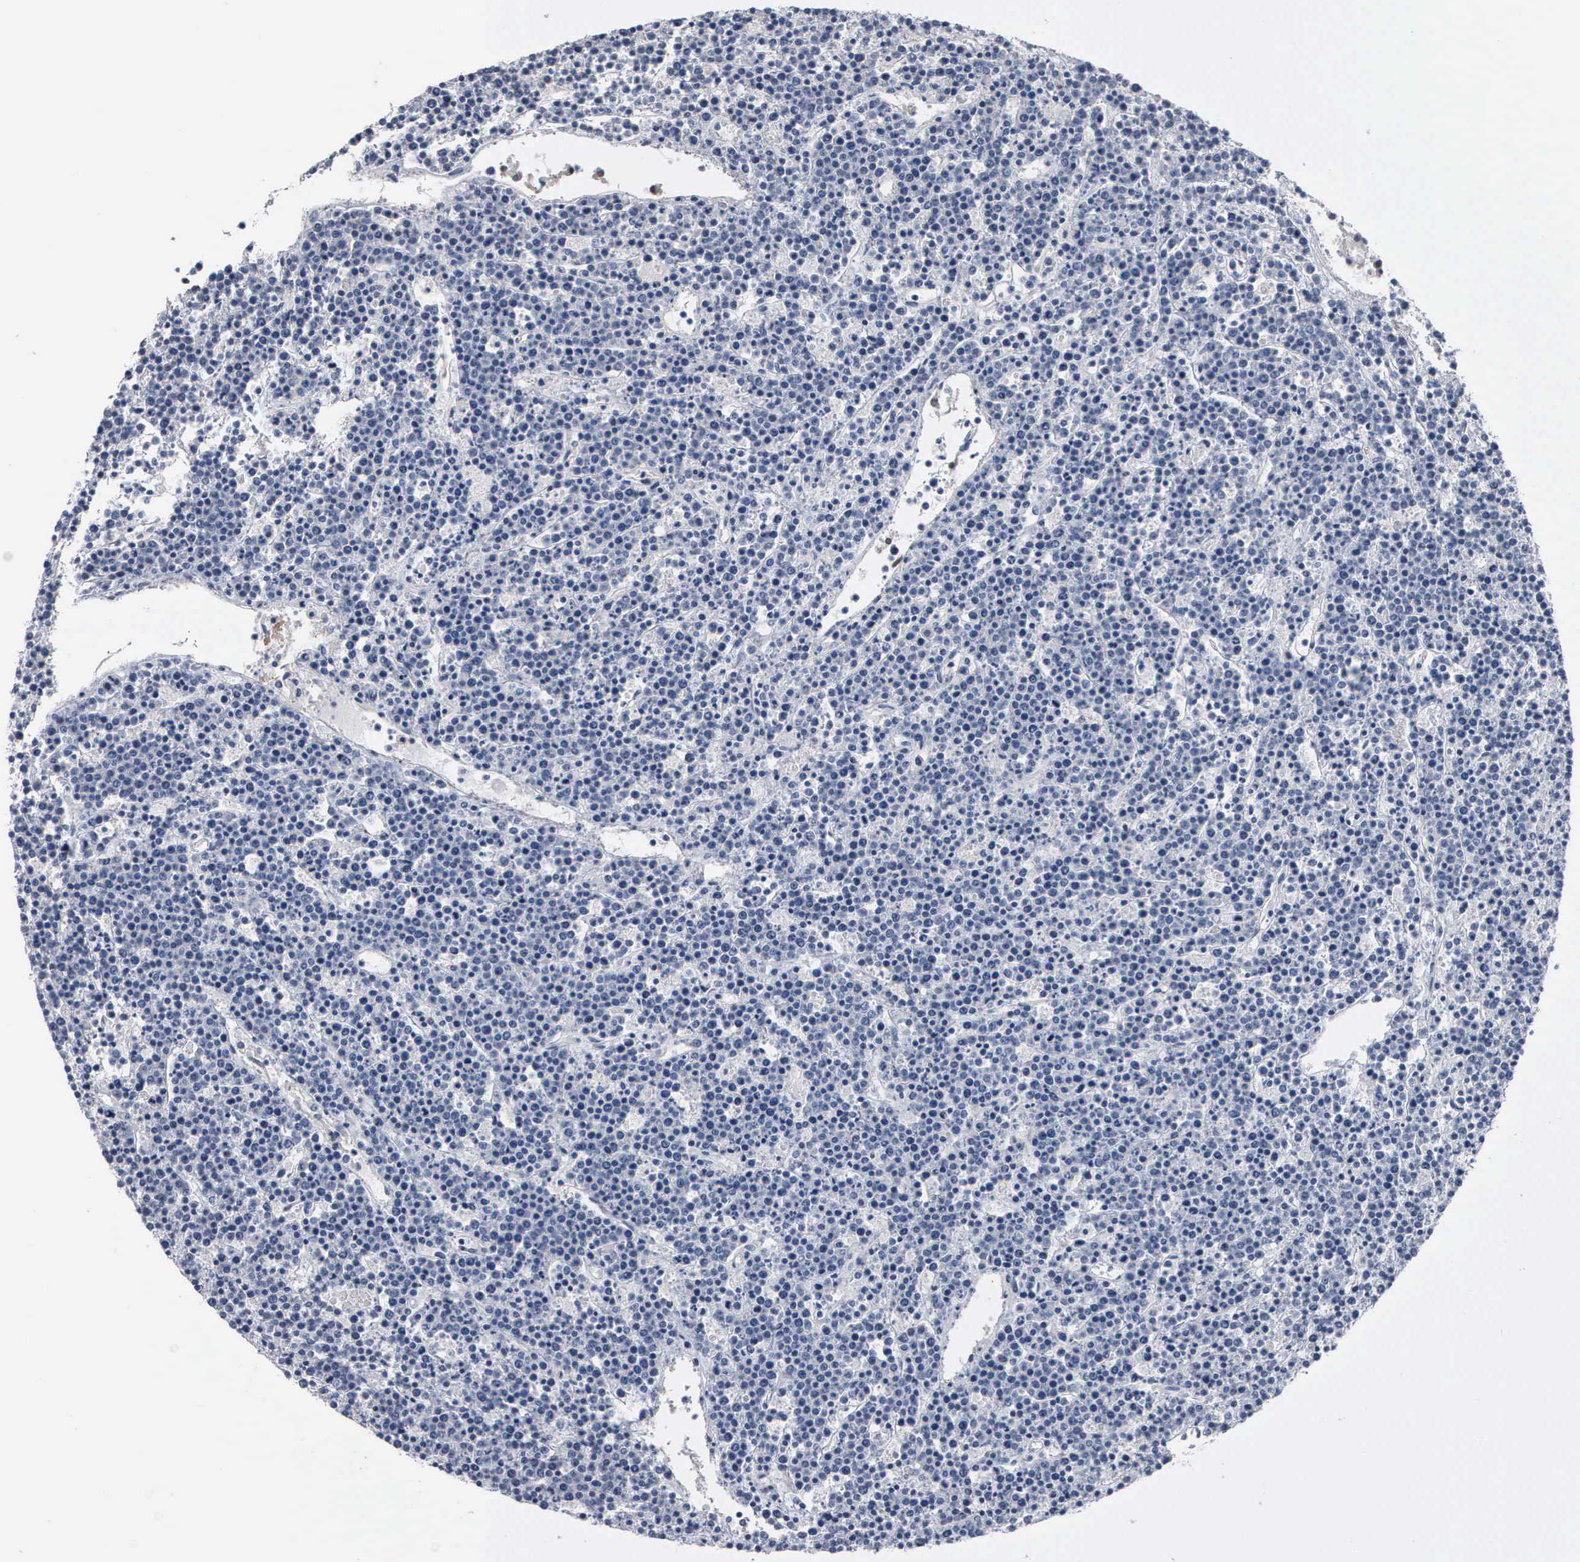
{"staining": {"intensity": "negative", "quantity": "none", "location": "none"}, "tissue": "lymphoma", "cell_type": "Tumor cells", "image_type": "cancer", "snomed": [{"axis": "morphology", "description": "Malignant lymphoma, non-Hodgkin's type, High grade"}, {"axis": "topography", "description": "Ovary"}], "caption": "This is an immunohistochemistry photomicrograph of human lymphoma. There is no staining in tumor cells.", "gene": "FGF2", "patient": {"sex": "female", "age": 56}}